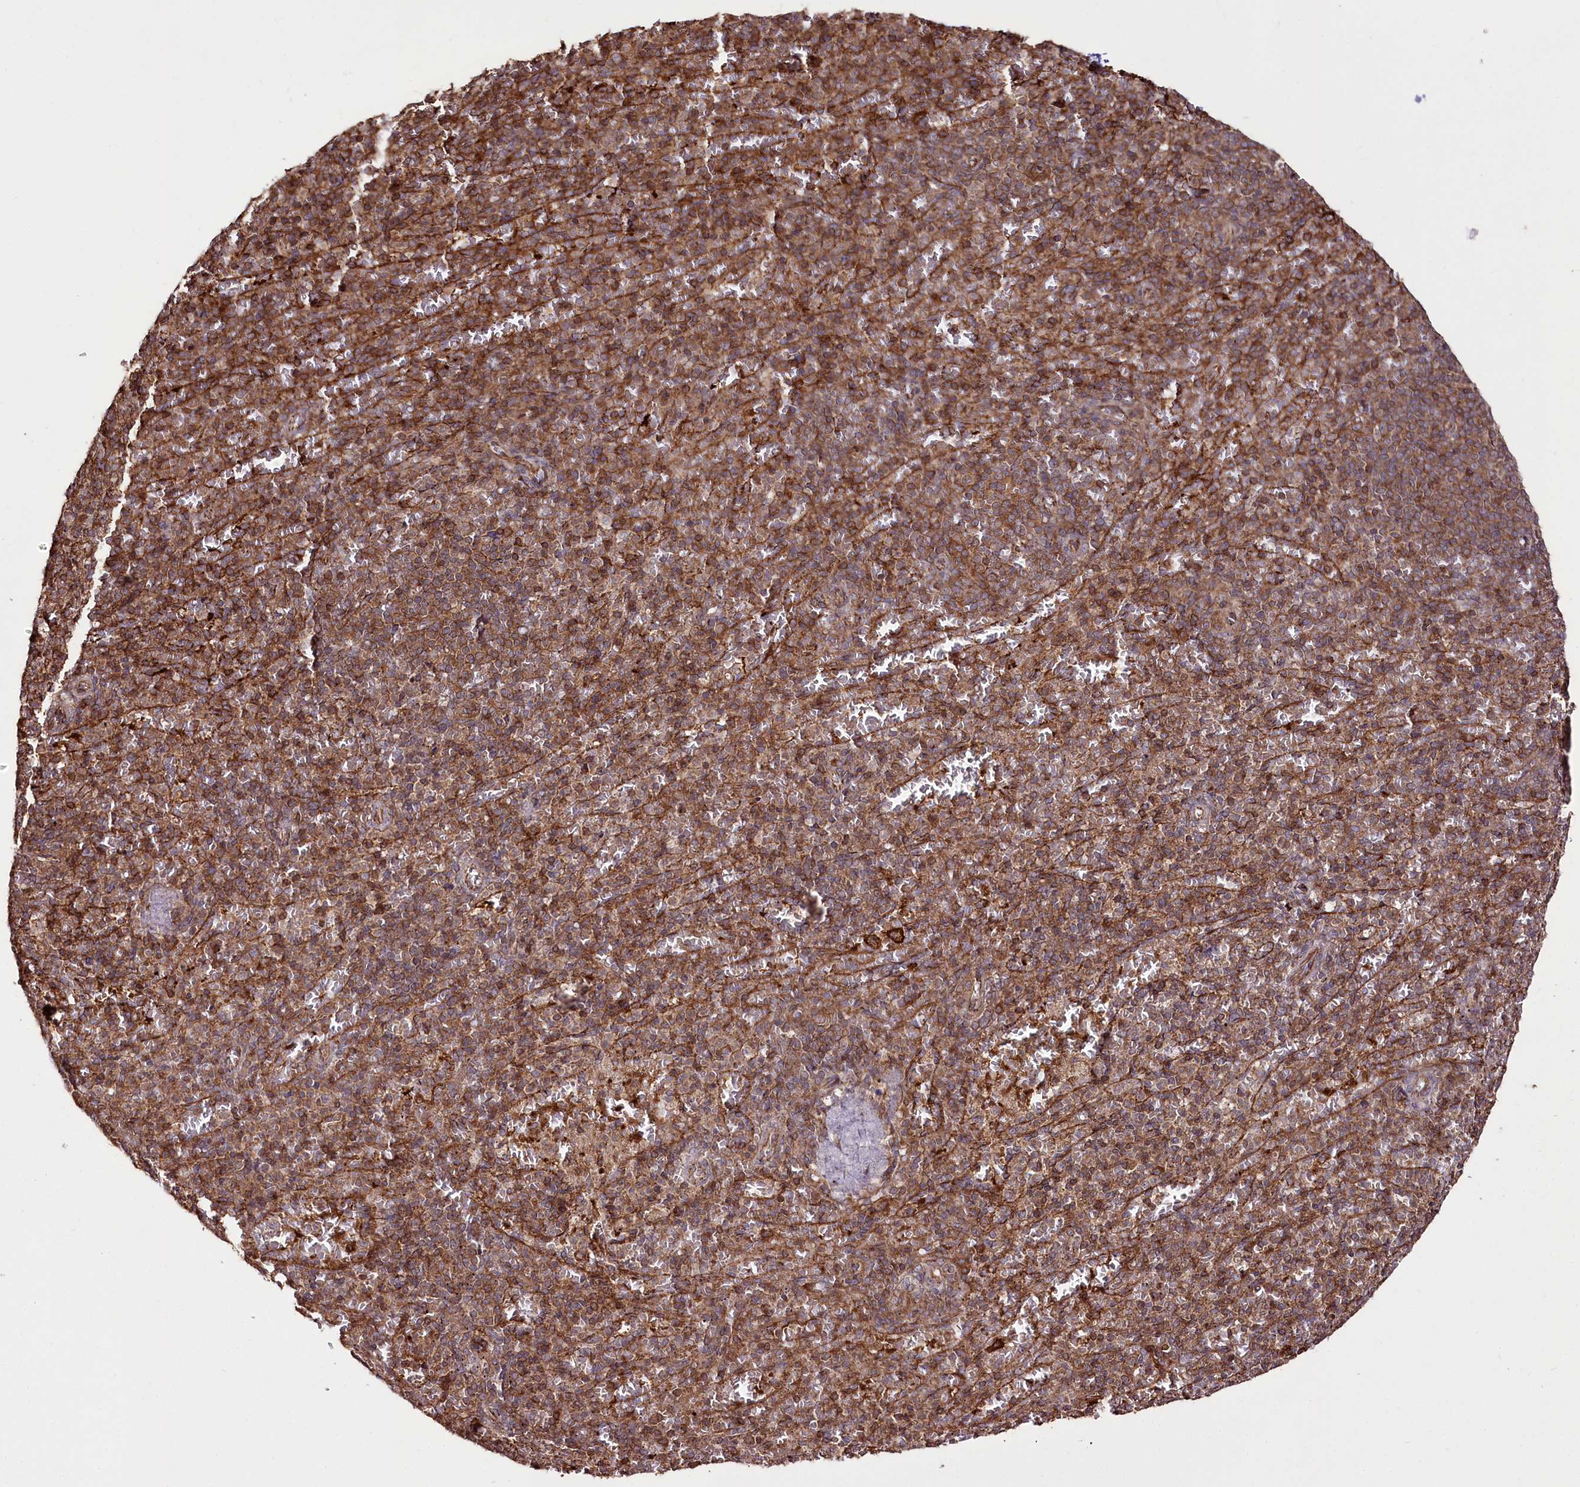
{"staining": {"intensity": "moderate", "quantity": ">75%", "location": "cytoplasmic/membranous"}, "tissue": "spleen", "cell_type": "Cells in red pulp", "image_type": "normal", "snomed": [{"axis": "morphology", "description": "Normal tissue, NOS"}, {"axis": "topography", "description": "Spleen"}], "caption": "A high-resolution photomicrograph shows immunohistochemistry (IHC) staining of unremarkable spleen, which reveals moderate cytoplasmic/membranous staining in approximately >75% of cells in red pulp.", "gene": "DHX29", "patient": {"sex": "female", "age": 74}}